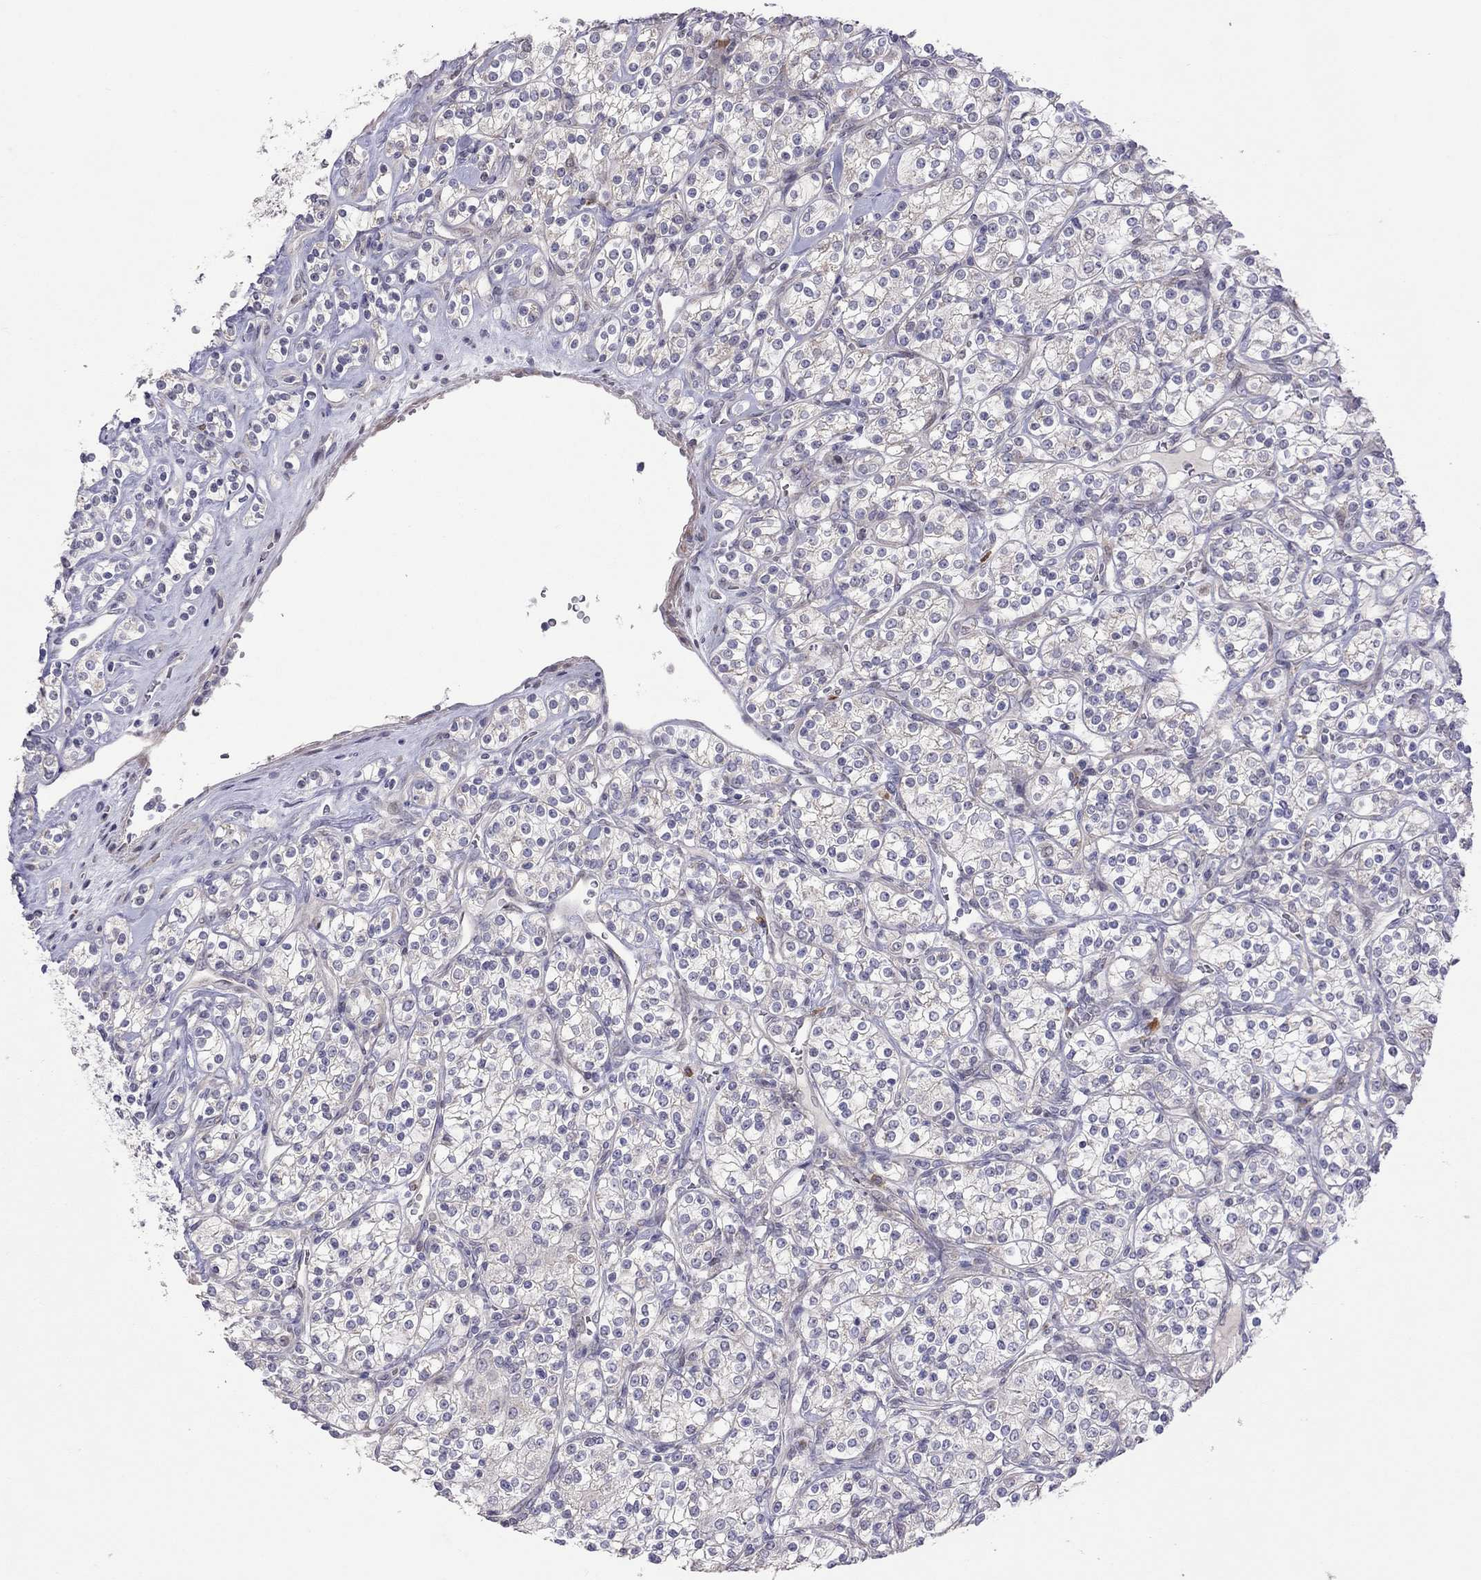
{"staining": {"intensity": "negative", "quantity": "none", "location": "none"}, "tissue": "renal cancer", "cell_type": "Tumor cells", "image_type": "cancer", "snomed": [{"axis": "morphology", "description": "Adenocarcinoma, NOS"}, {"axis": "topography", "description": "Kidney"}], "caption": "This is an IHC photomicrograph of human renal cancer. There is no expression in tumor cells.", "gene": "SYTL2", "patient": {"sex": "male", "age": 77}}